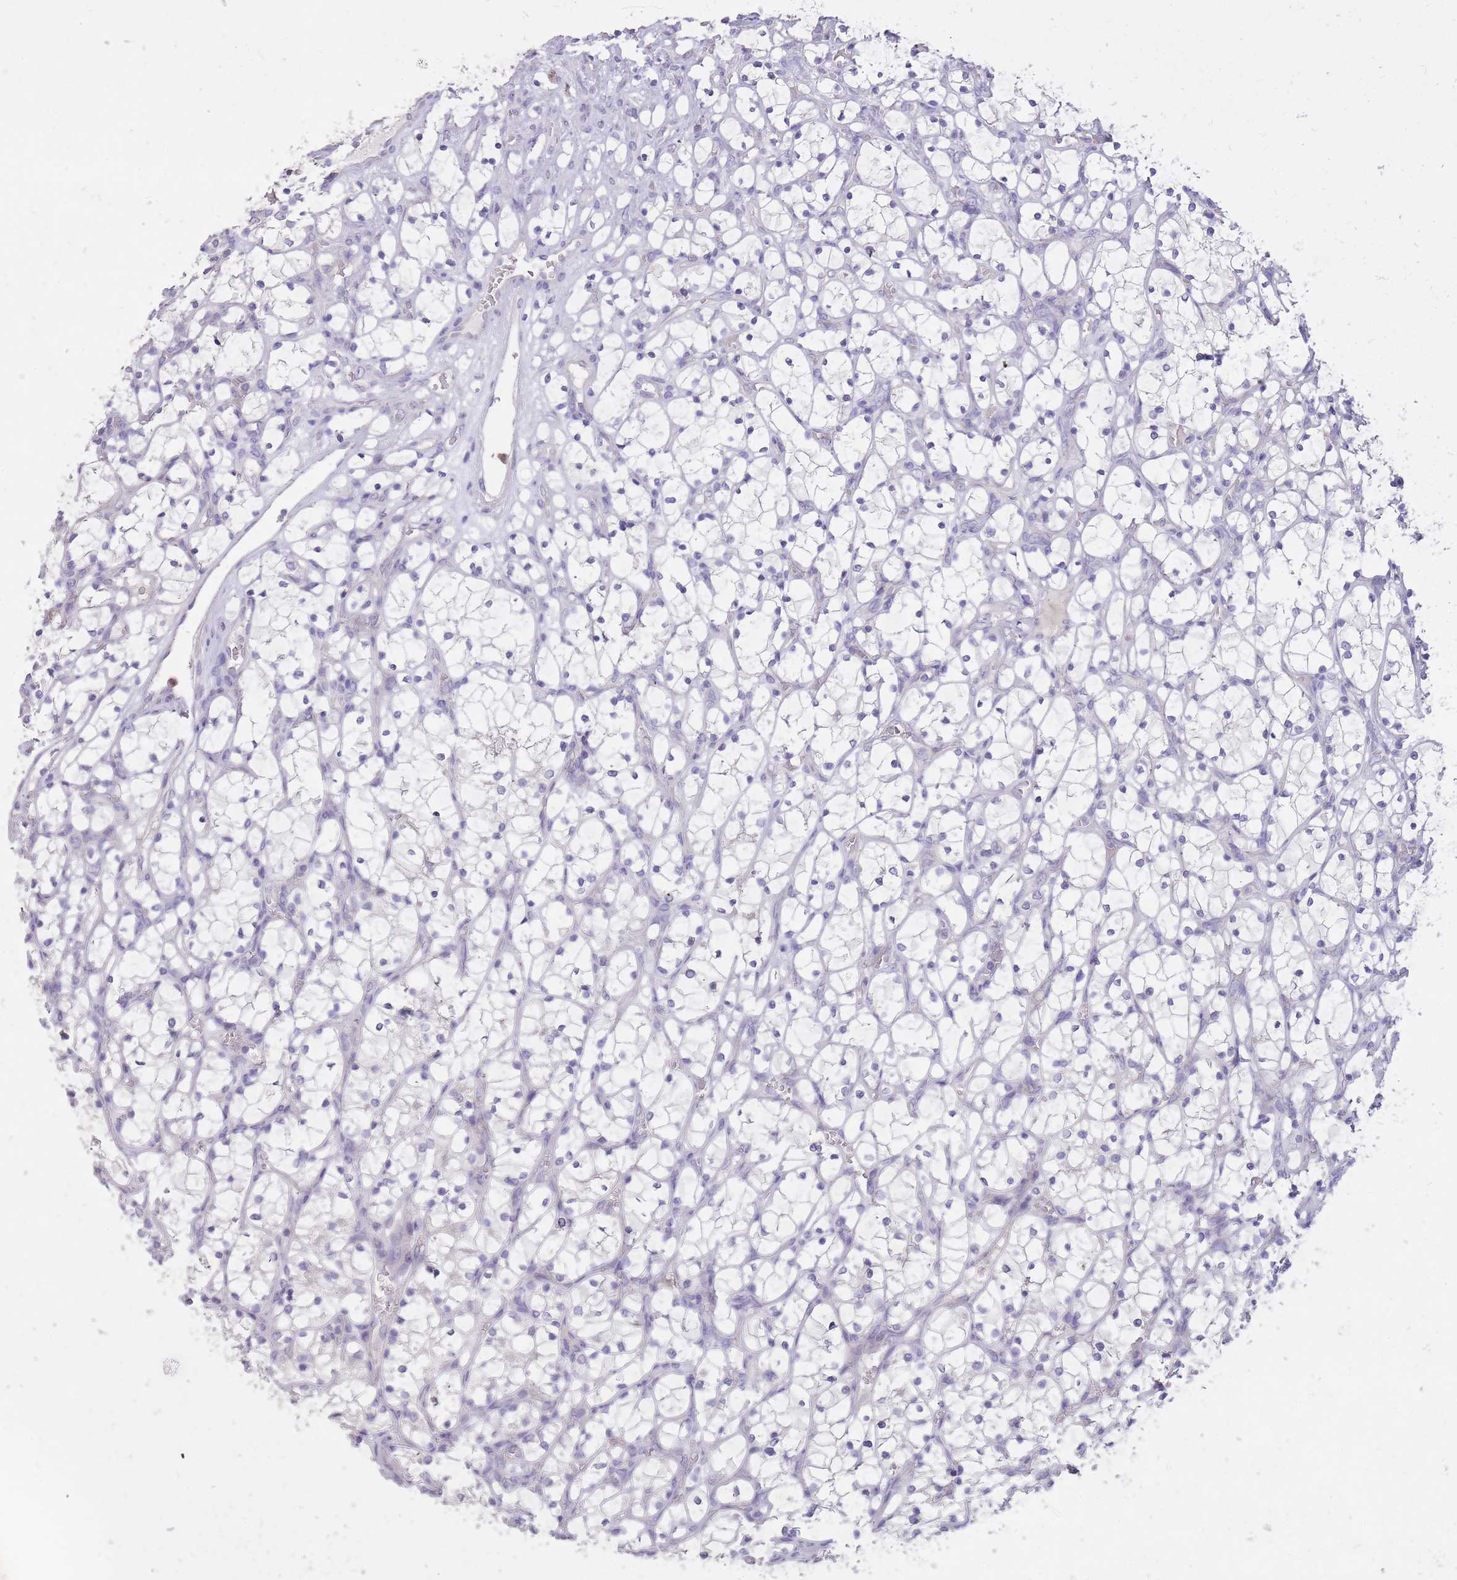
{"staining": {"intensity": "negative", "quantity": "none", "location": "none"}, "tissue": "renal cancer", "cell_type": "Tumor cells", "image_type": "cancer", "snomed": [{"axis": "morphology", "description": "Adenocarcinoma, NOS"}, {"axis": "topography", "description": "Kidney"}], "caption": "Immunohistochemistry (IHC) photomicrograph of adenocarcinoma (renal) stained for a protein (brown), which reveals no staining in tumor cells.", "gene": "FRG2C", "patient": {"sex": "female", "age": 69}}